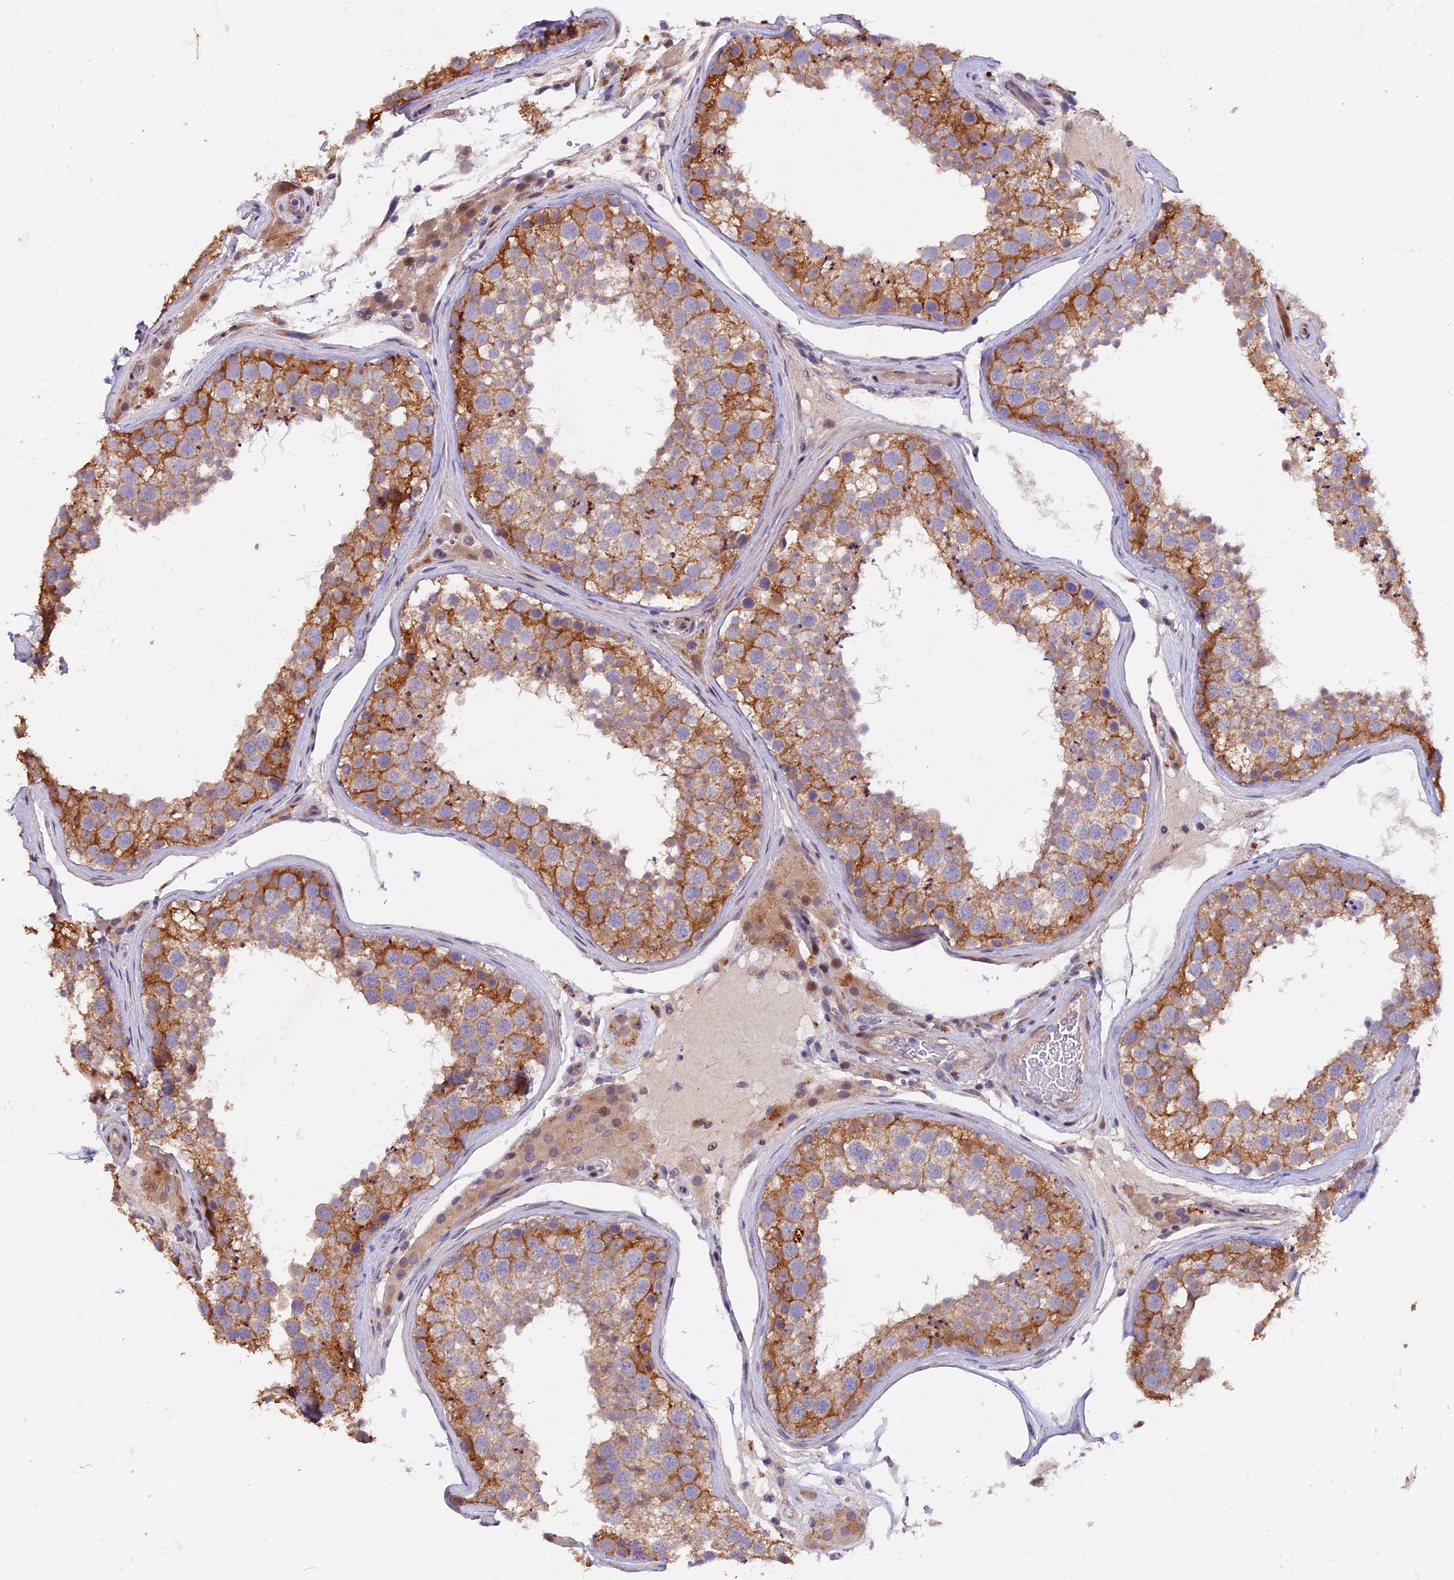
{"staining": {"intensity": "weak", "quantity": "25%-75%", "location": "cytoplasmic/membranous"}, "tissue": "testis", "cell_type": "Cells in seminiferous ducts", "image_type": "normal", "snomed": [{"axis": "morphology", "description": "Normal tissue, NOS"}, {"axis": "topography", "description": "Testis"}], "caption": "Immunohistochemical staining of normal testis displays 25%-75% levels of weak cytoplasmic/membranous protein expression in approximately 25%-75% of cells in seminiferous ducts.", "gene": "NCK2", "patient": {"sex": "male", "age": 46}}